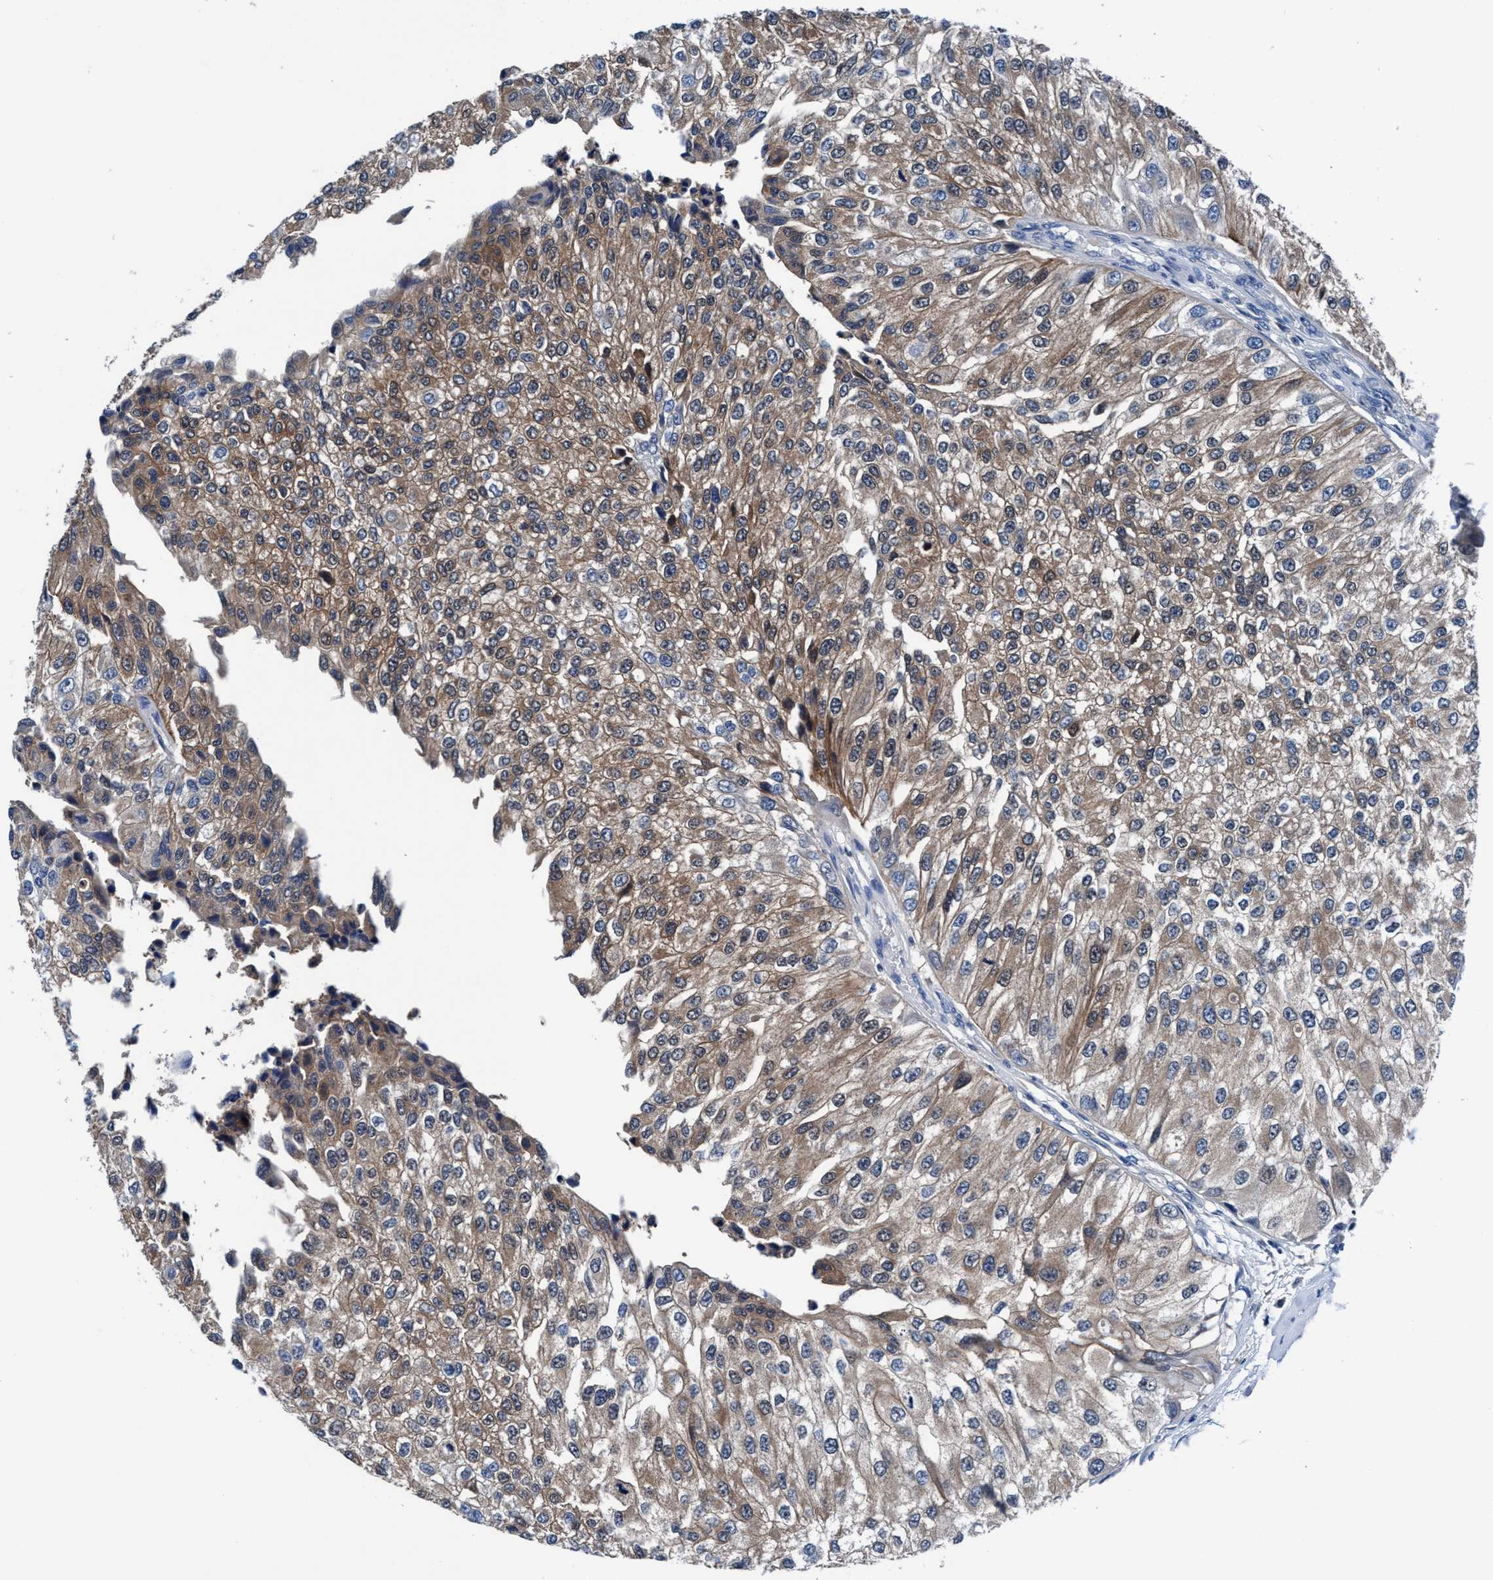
{"staining": {"intensity": "moderate", "quantity": ">75%", "location": "cytoplasmic/membranous"}, "tissue": "urothelial cancer", "cell_type": "Tumor cells", "image_type": "cancer", "snomed": [{"axis": "morphology", "description": "Urothelial carcinoma, High grade"}, {"axis": "topography", "description": "Kidney"}, {"axis": "topography", "description": "Urinary bladder"}], "caption": "The histopathology image shows staining of urothelial cancer, revealing moderate cytoplasmic/membranous protein positivity (brown color) within tumor cells. The staining is performed using DAB (3,3'-diaminobenzidine) brown chromogen to label protein expression. The nuclei are counter-stained blue using hematoxylin.", "gene": "TMEM94", "patient": {"sex": "male", "age": 77}}